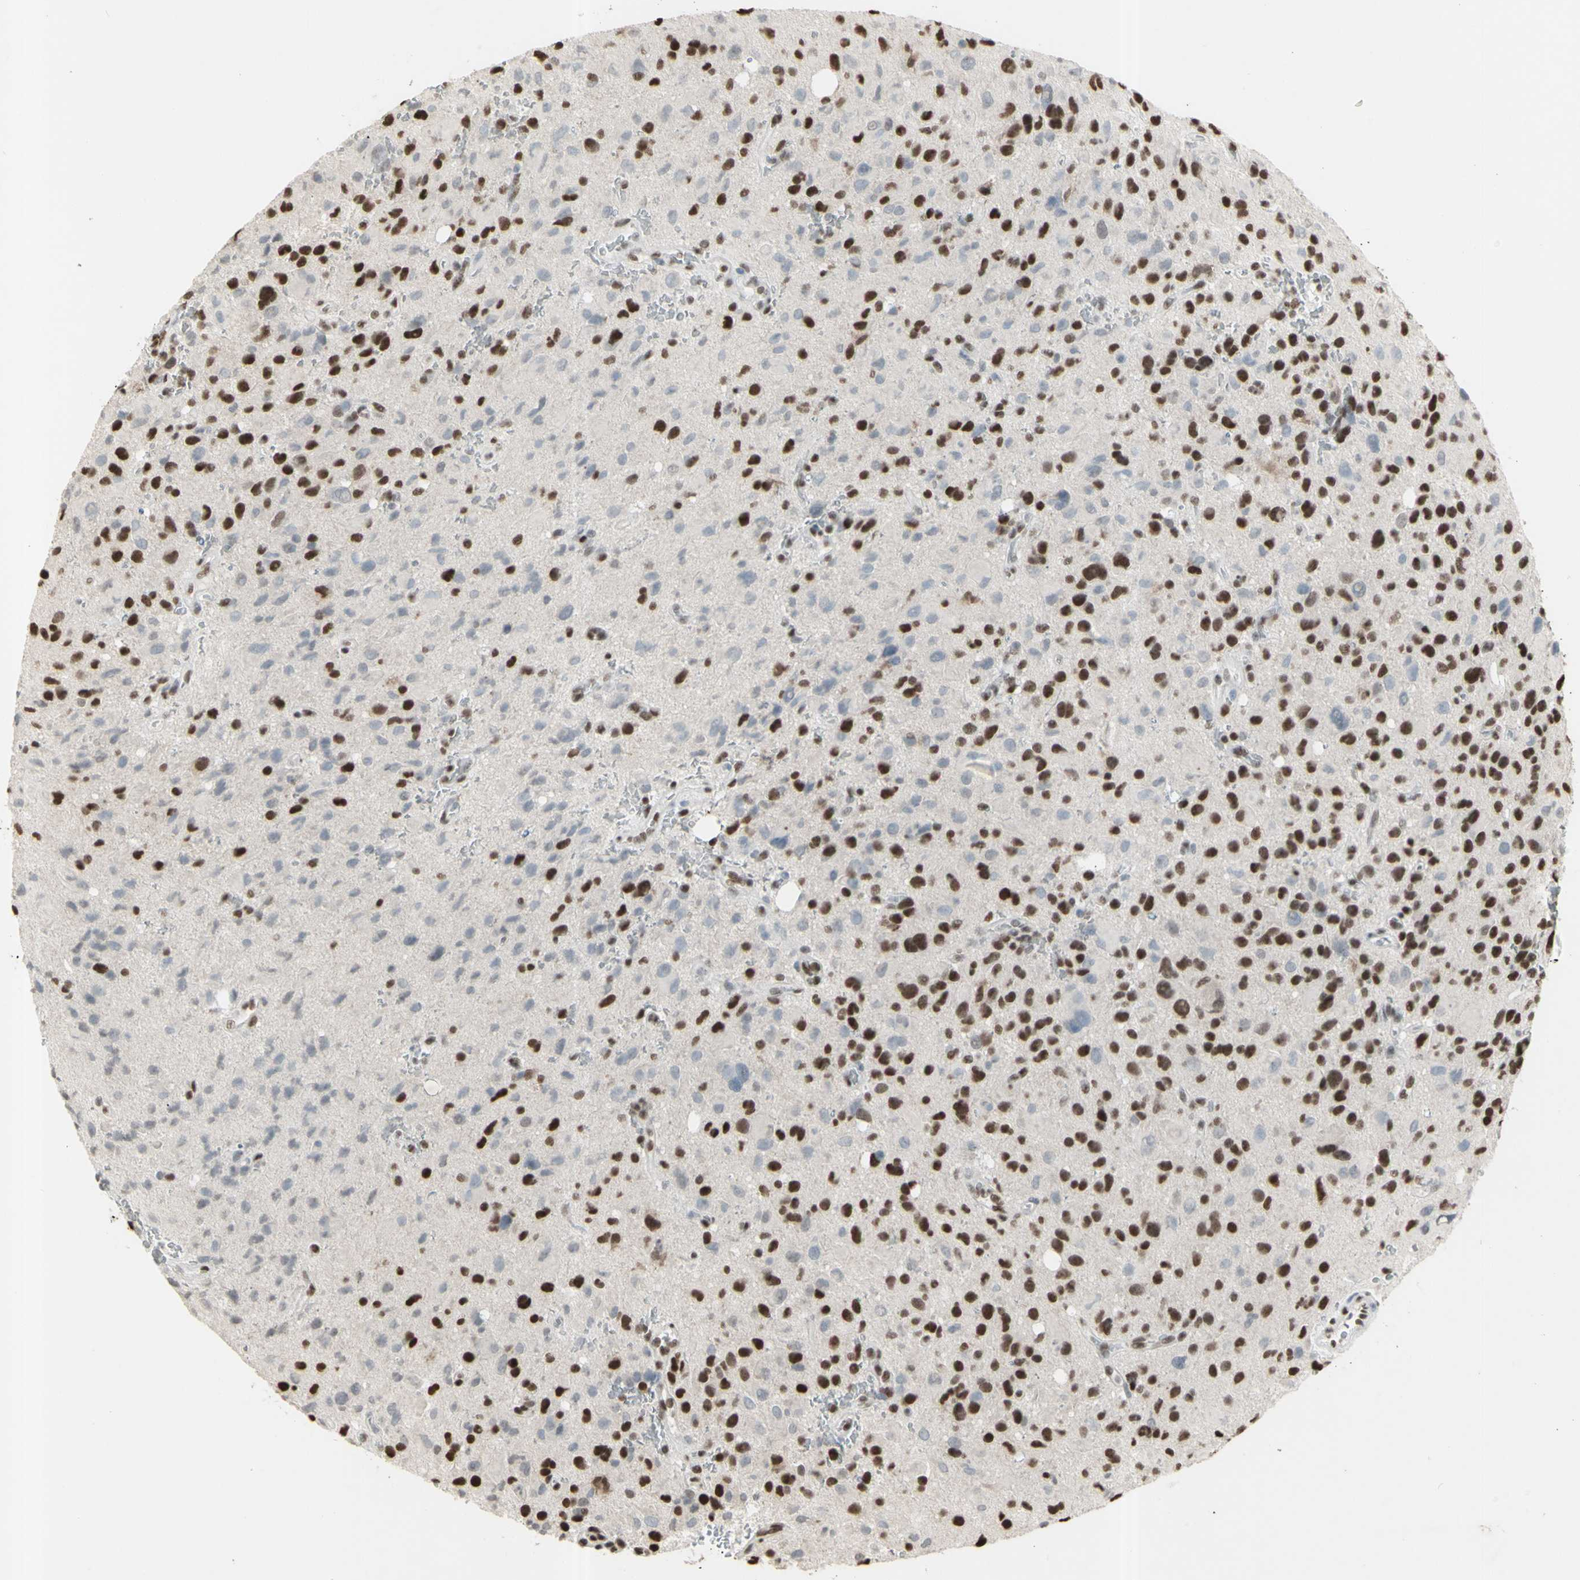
{"staining": {"intensity": "strong", "quantity": ">75%", "location": "nuclear"}, "tissue": "glioma", "cell_type": "Tumor cells", "image_type": "cancer", "snomed": [{"axis": "morphology", "description": "Glioma, malignant, High grade"}, {"axis": "topography", "description": "Brain"}], "caption": "A histopathology image of human glioma stained for a protein demonstrates strong nuclear brown staining in tumor cells.", "gene": "TRIM28", "patient": {"sex": "male", "age": 48}}